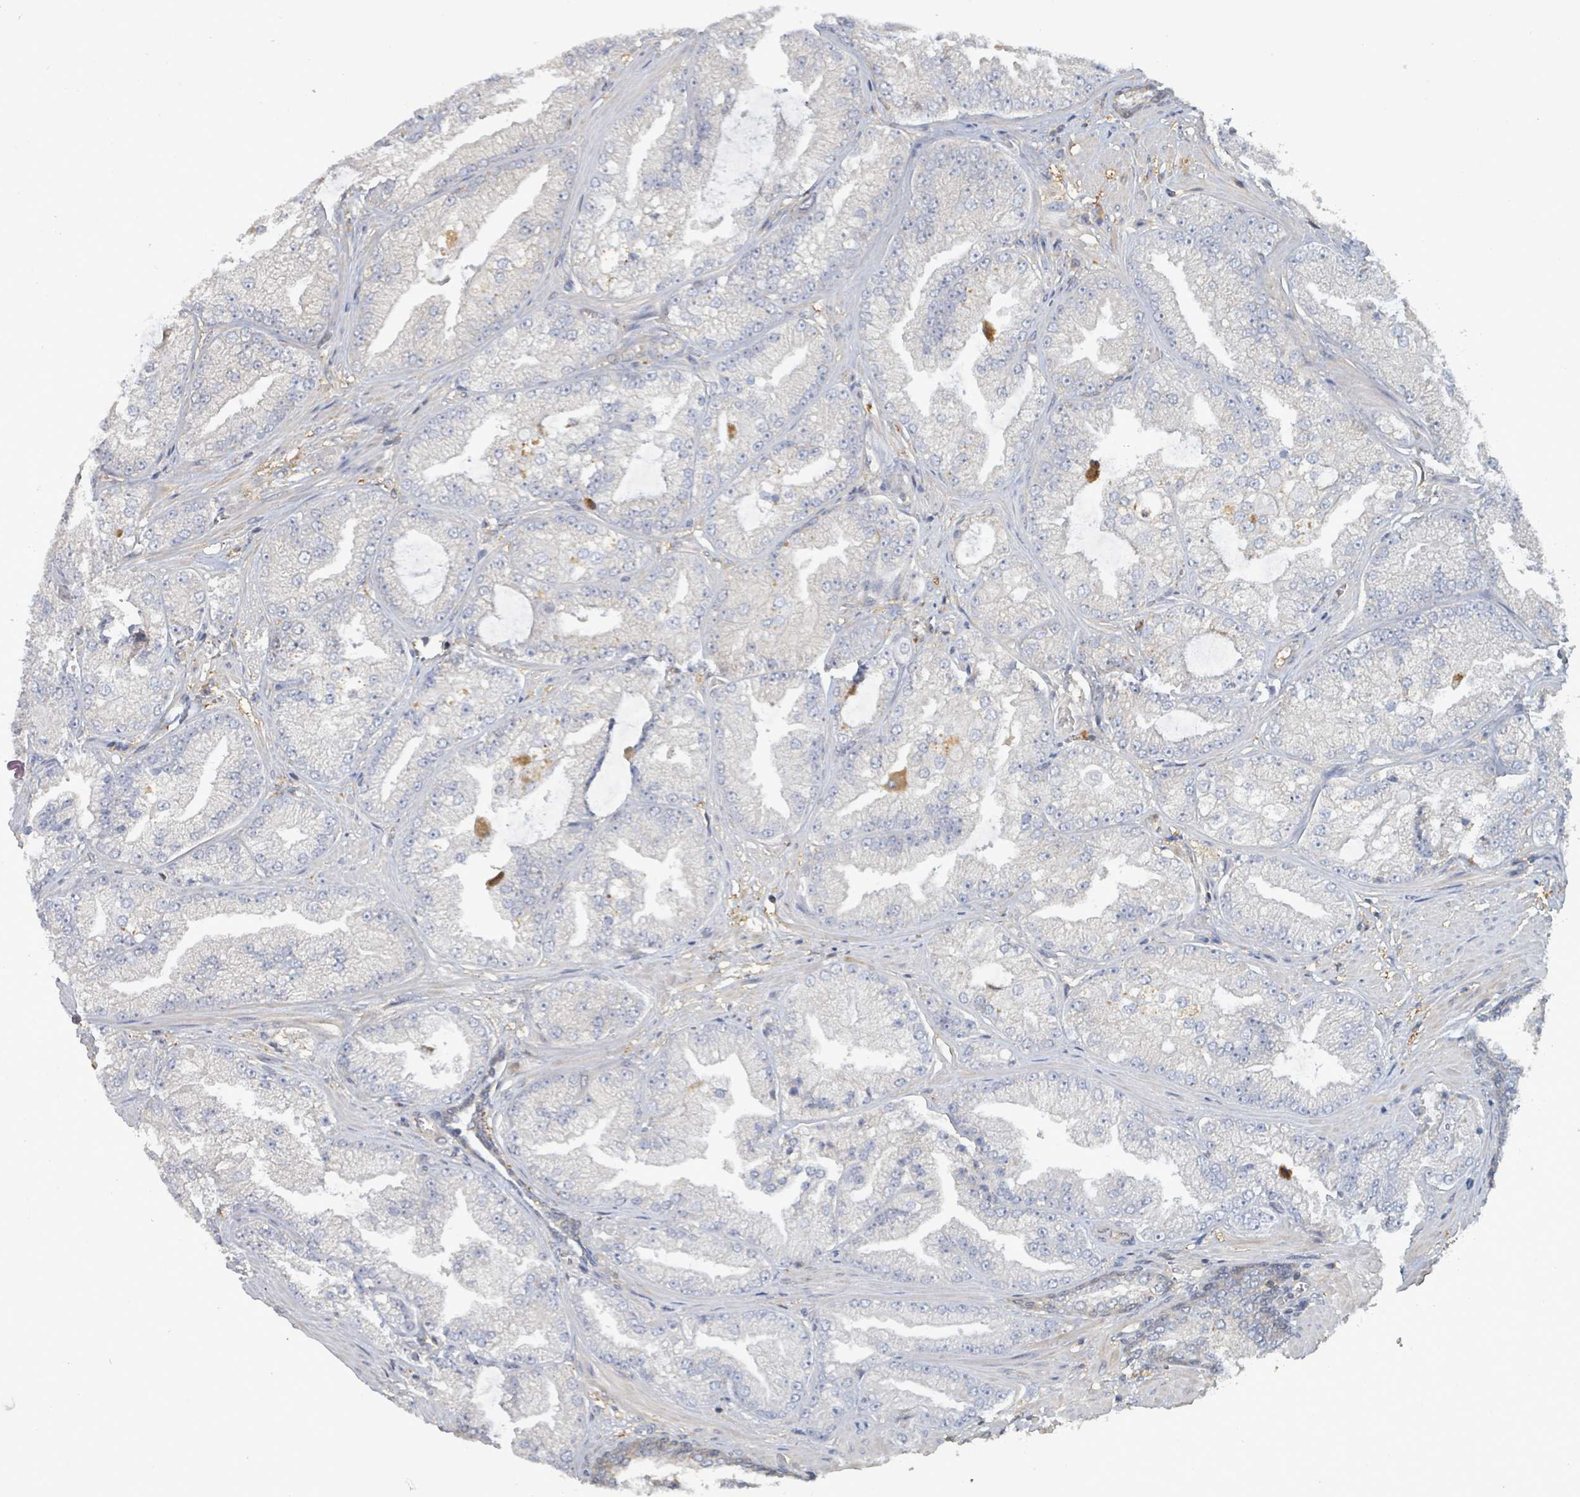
{"staining": {"intensity": "negative", "quantity": "none", "location": "none"}, "tissue": "prostate cancer", "cell_type": "Tumor cells", "image_type": "cancer", "snomed": [{"axis": "morphology", "description": "Adenocarcinoma, Low grade"}, {"axis": "topography", "description": "Prostate"}], "caption": "Tumor cells show no significant protein staining in prostate cancer (low-grade adenocarcinoma). (Immunohistochemistry, brightfield microscopy, high magnification).", "gene": "PGAM1", "patient": {"sex": "male", "age": 57}}